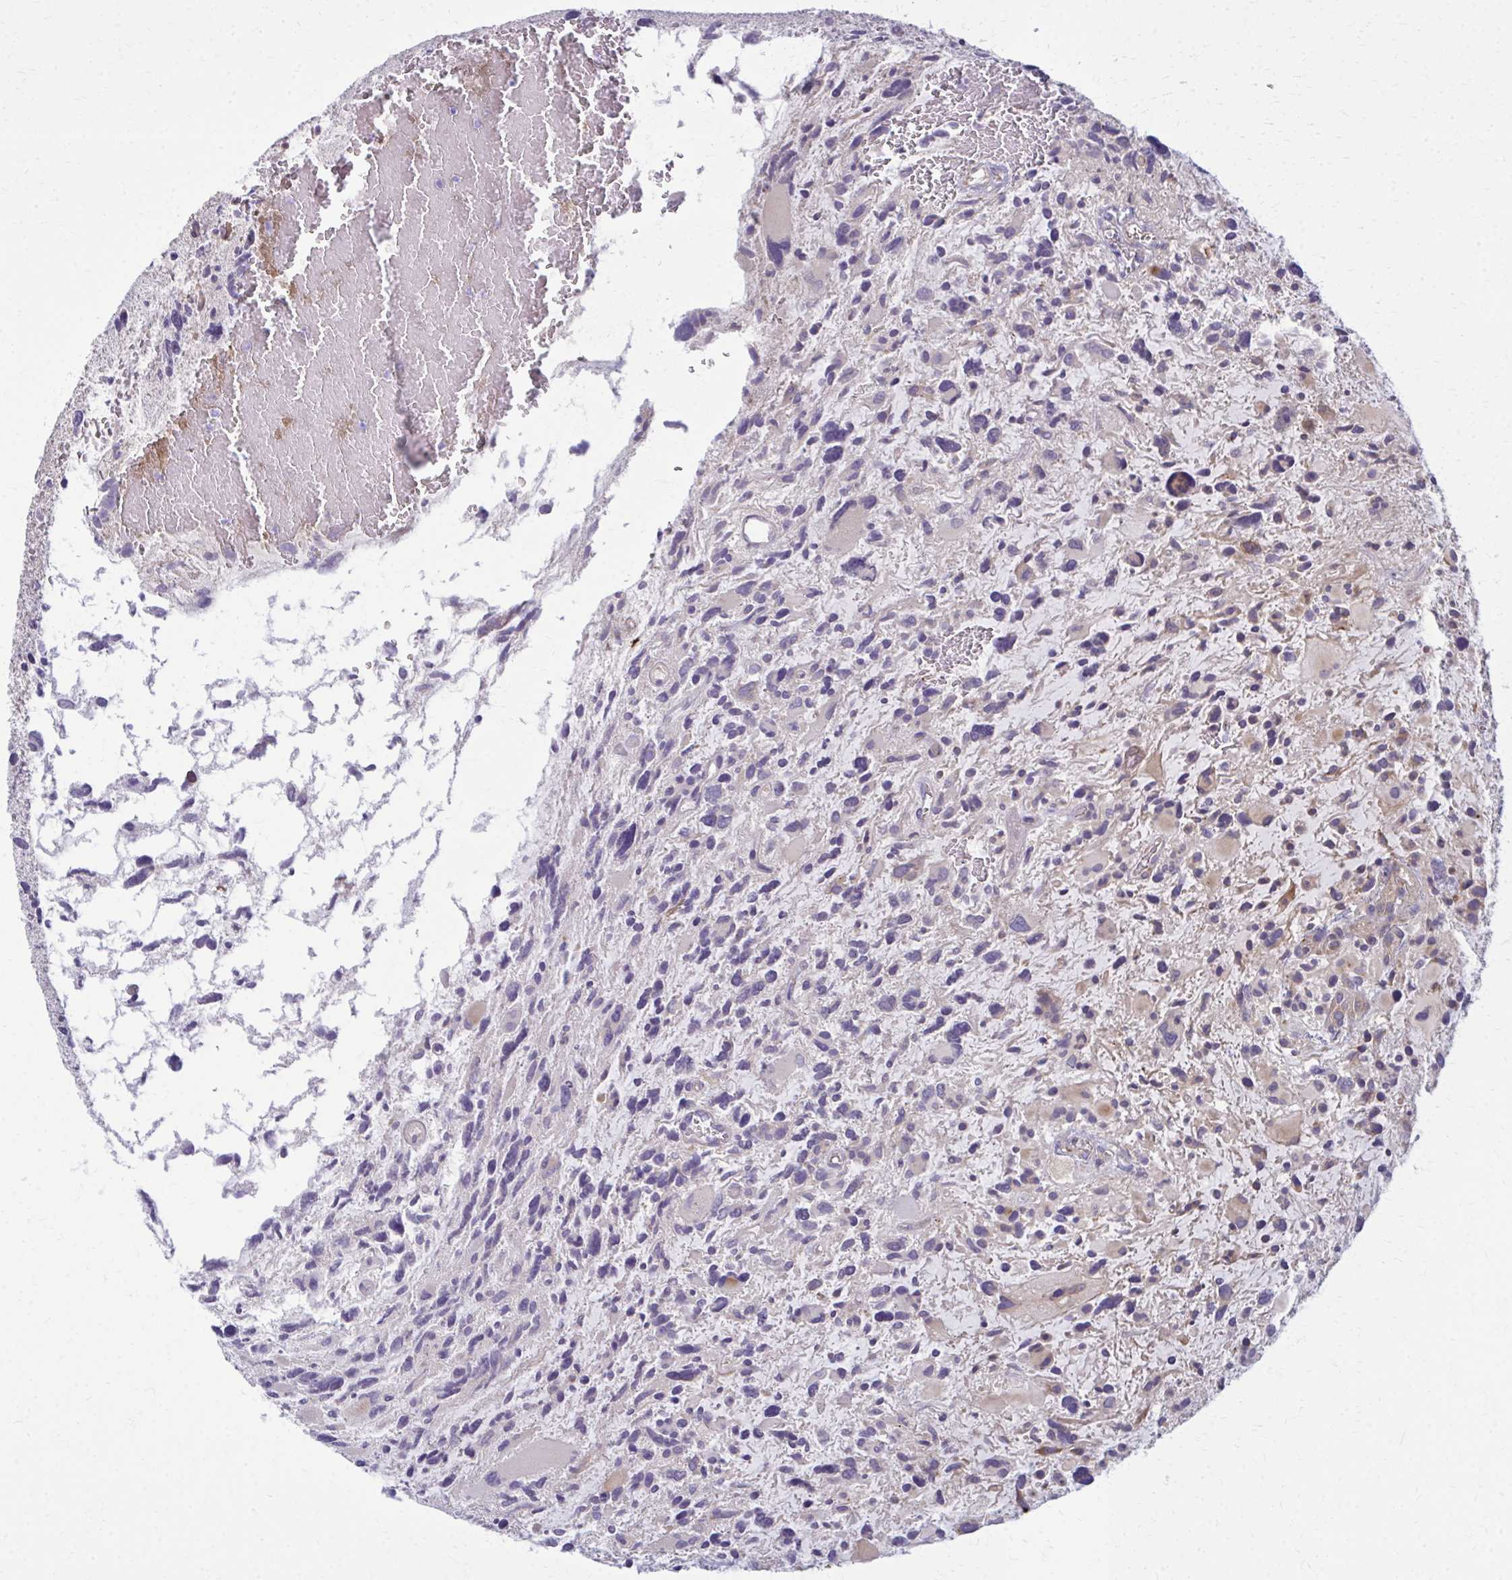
{"staining": {"intensity": "negative", "quantity": "none", "location": "none"}, "tissue": "glioma", "cell_type": "Tumor cells", "image_type": "cancer", "snomed": [{"axis": "morphology", "description": "Glioma, malignant, High grade"}, {"axis": "topography", "description": "Brain"}], "caption": "A micrograph of human glioma is negative for staining in tumor cells.", "gene": "CEMP1", "patient": {"sex": "female", "age": 11}}